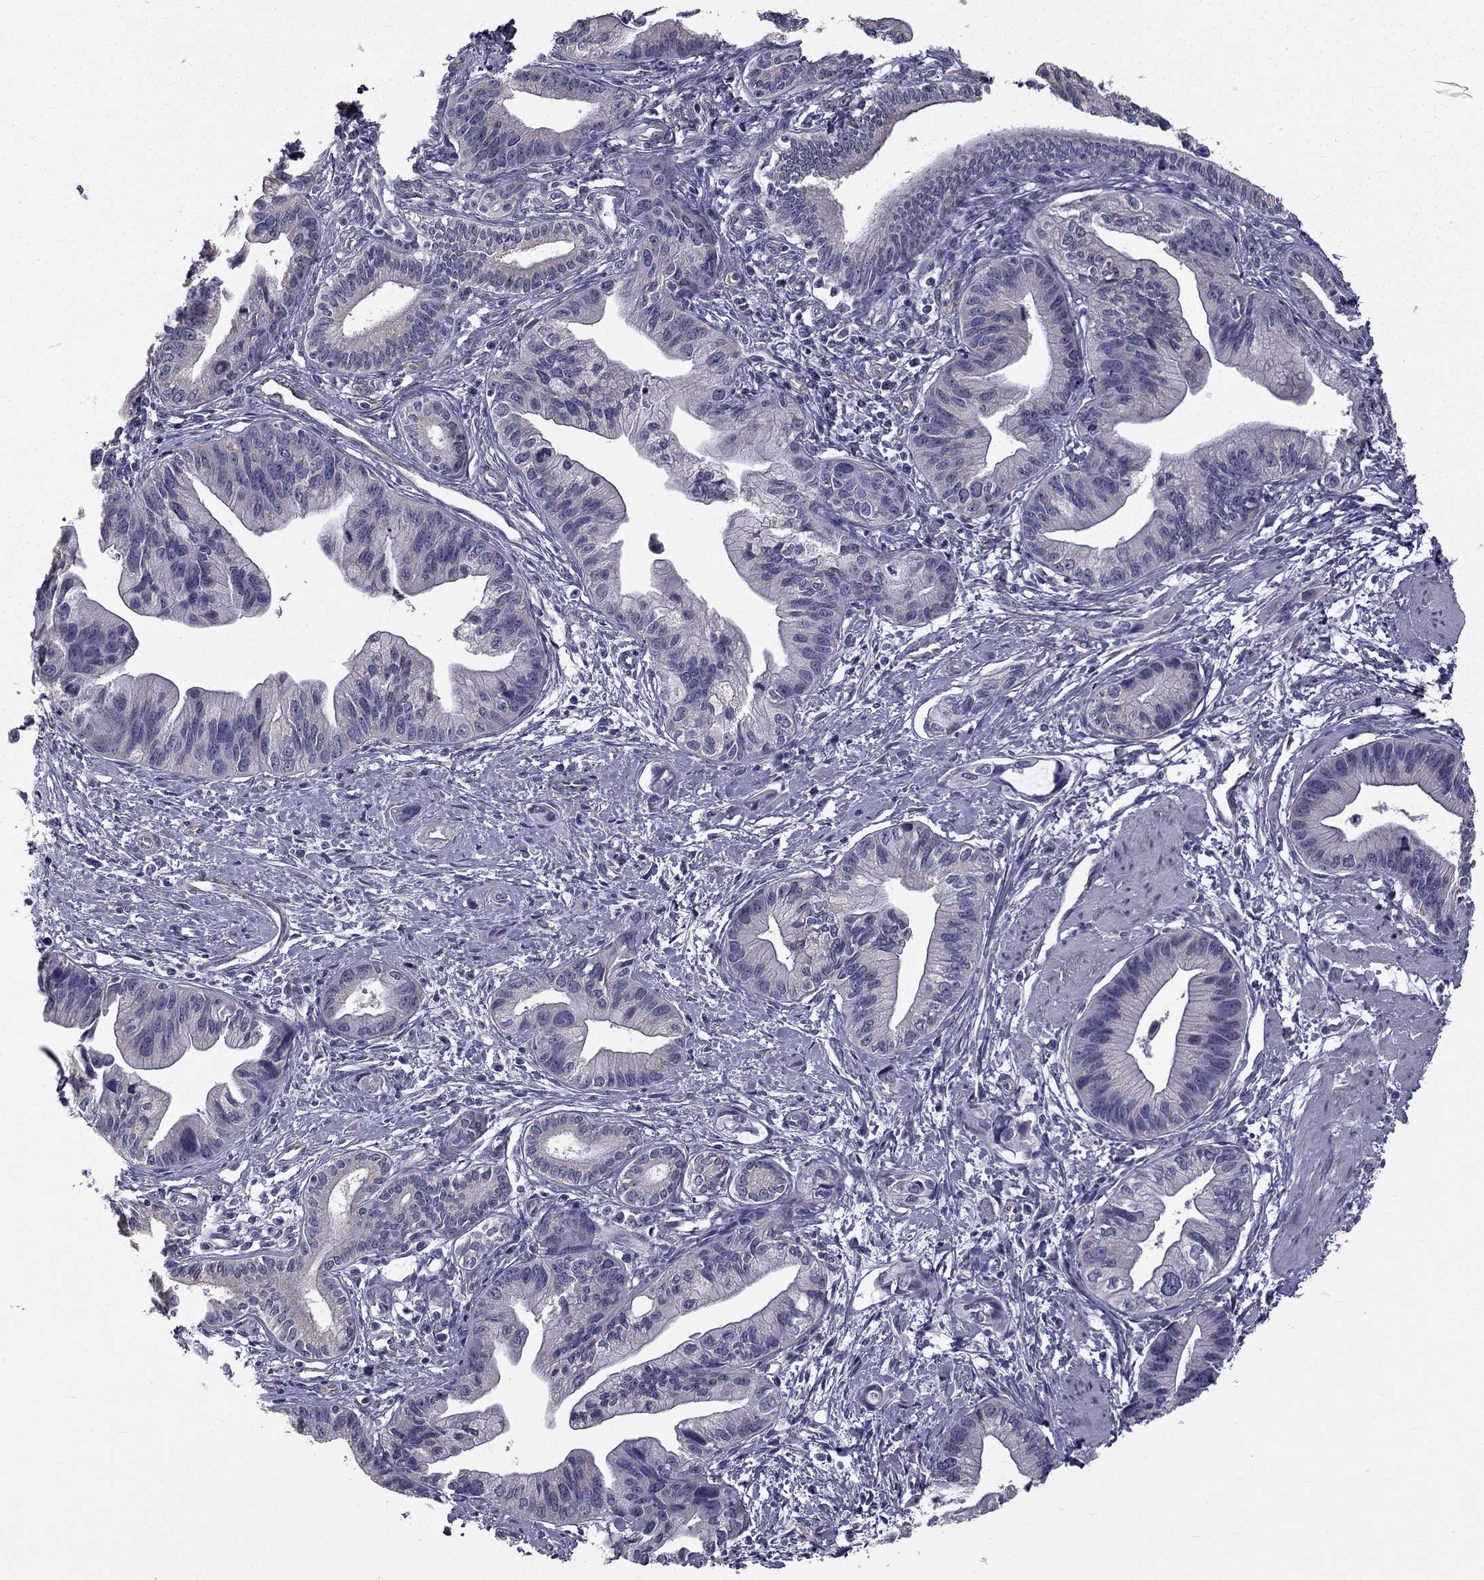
{"staining": {"intensity": "negative", "quantity": "none", "location": "none"}, "tissue": "pancreatic cancer", "cell_type": "Tumor cells", "image_type": "cancer", "snomed": [{"axis": "morphology", "description": "Adenocarcinoma, NOS"}, {"axis": "topography", "description": "Pancreas"}], "caption": "The image displays no significant expression in tumor cells of pancreatic adenocarcinoma.", "gene": "CCDC40", "patient": {"sex": "female", "age": 61}}